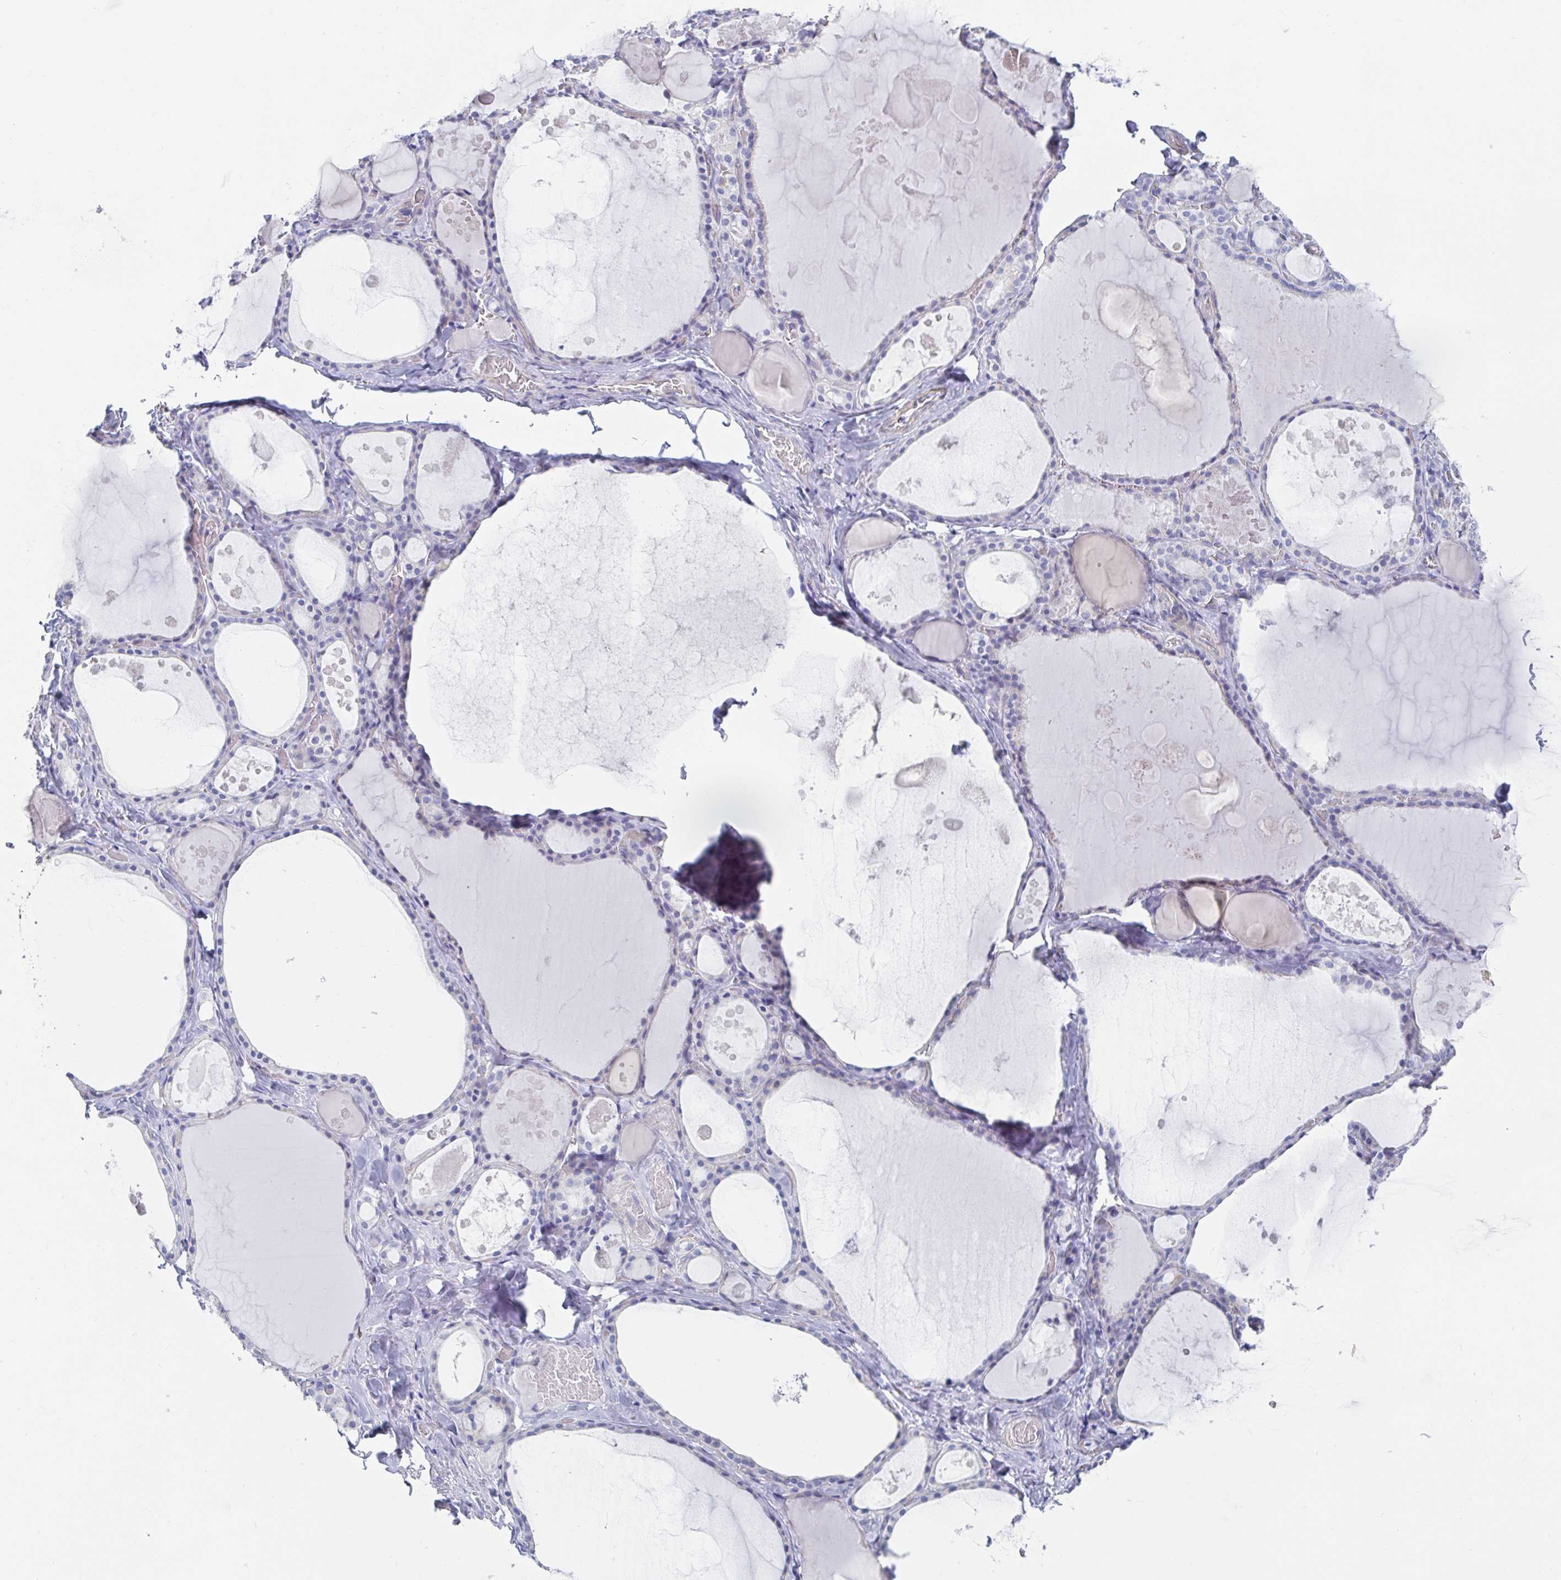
{"staining": {"intensity": "weak", "quantity": "<25%", "location": "cytoplasmic/membranous"}, "tissue": "thyroid gland", "cell_type": "Glandular cells", "image_type": "normal", "snomed": [{"axis": "morphology", "description": "Normal tissue, NOS"}, {"axis": "topography", "description": "Thyroid gland"}], "caption": "This is a histopathology image of IHC staining of normal thyroid gland, which shows no expression in glandular cells.", "gene": "PACSIN1", "patient": {"sex": "male", "age": 56}}